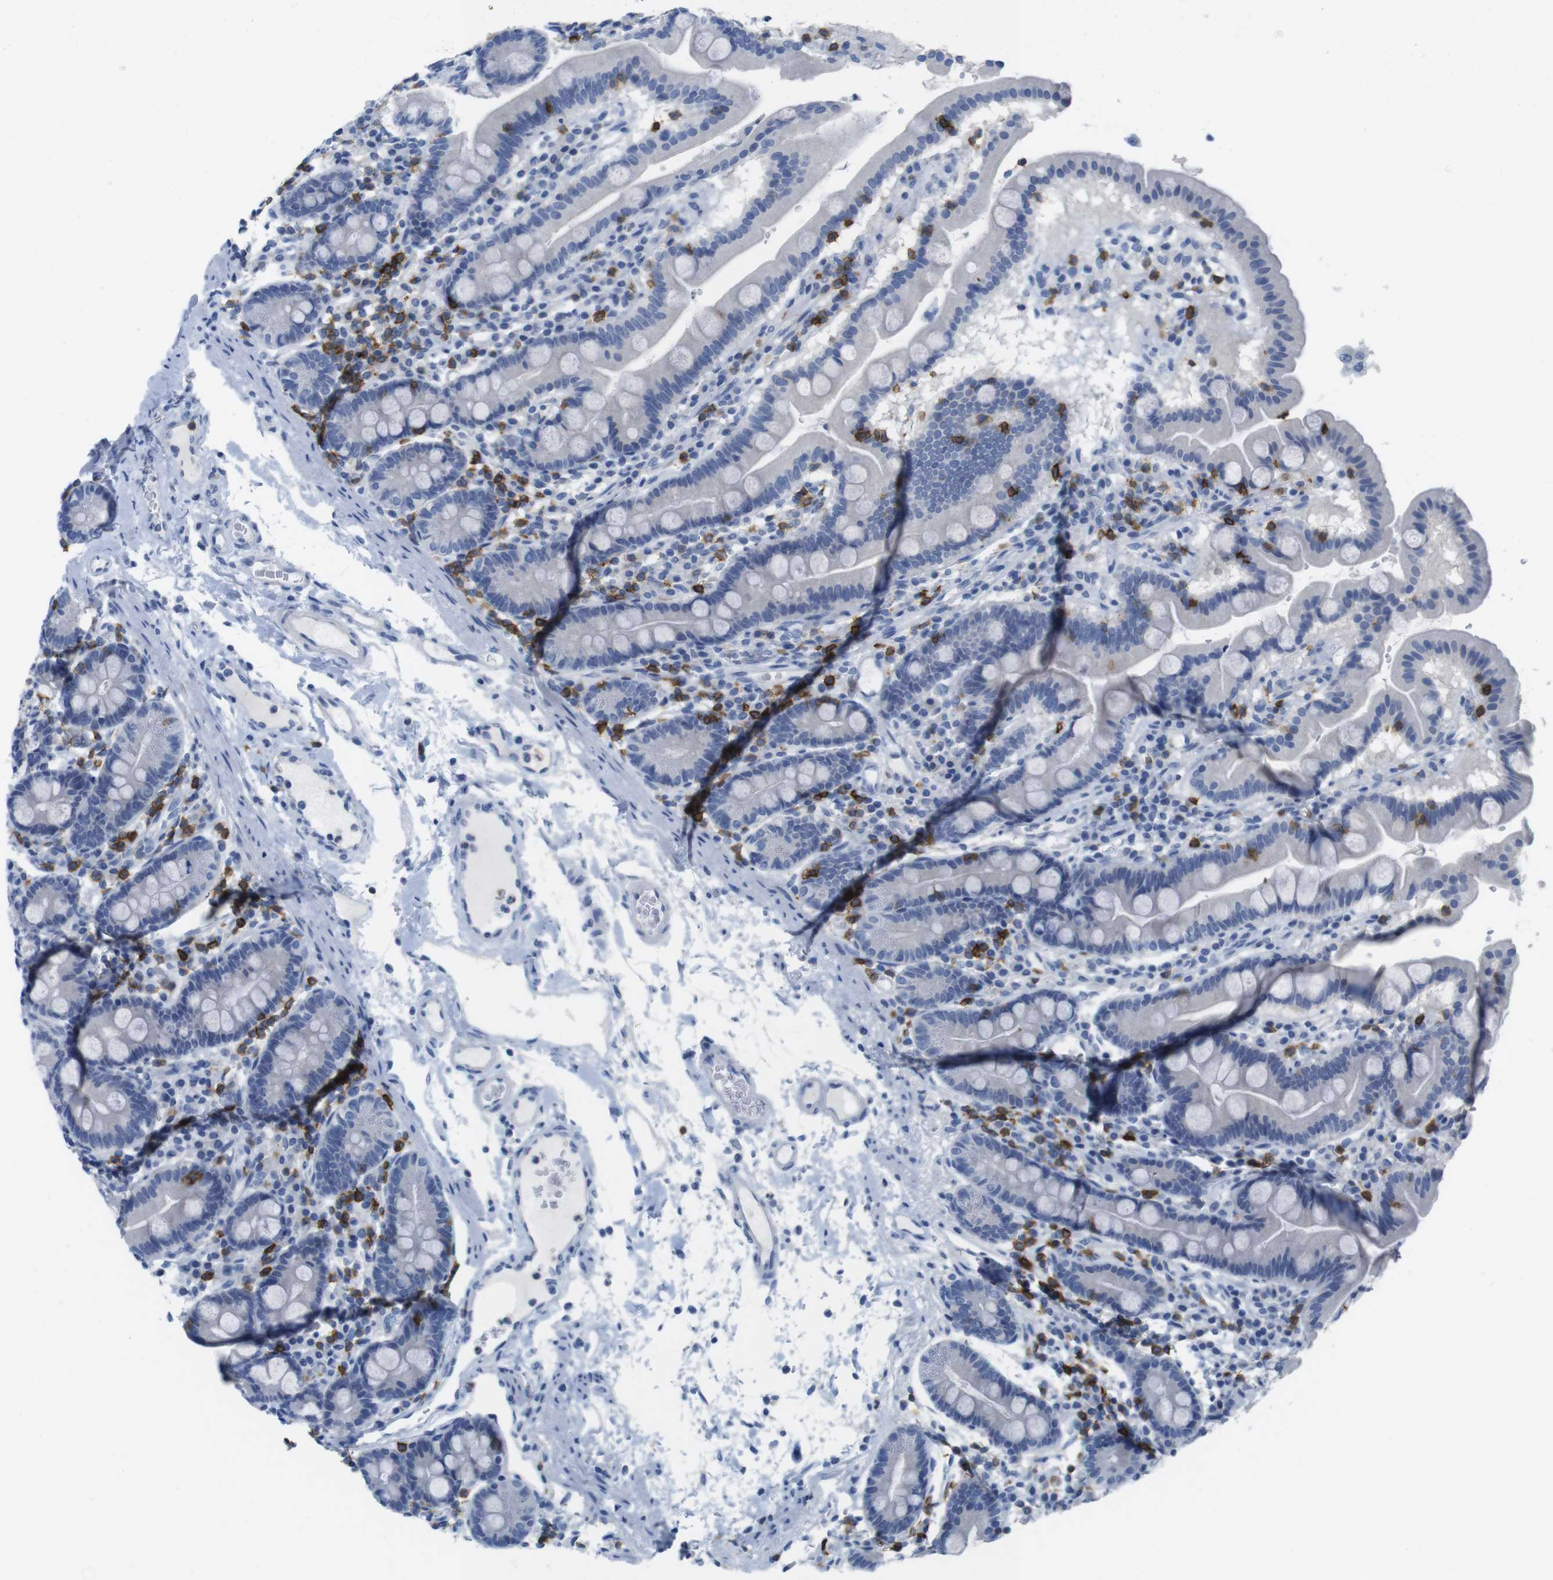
{"staining": {"intensity": "negative", "quantity": "none", "location": "none"}, "tissue": "duodenum", "cell_type": "Glandular cells", "image_type": "normal", "snomed": [{"axis": "morphology", "description": "Normal tissue, NOS"}, {"axis": "topography", "description": "Duodenum"}], "caption": "The image demonstrates no significant expression in glandular cells of duodenum.", "gene": "CD5", "patient": {"sex": "male", "age": 50}}